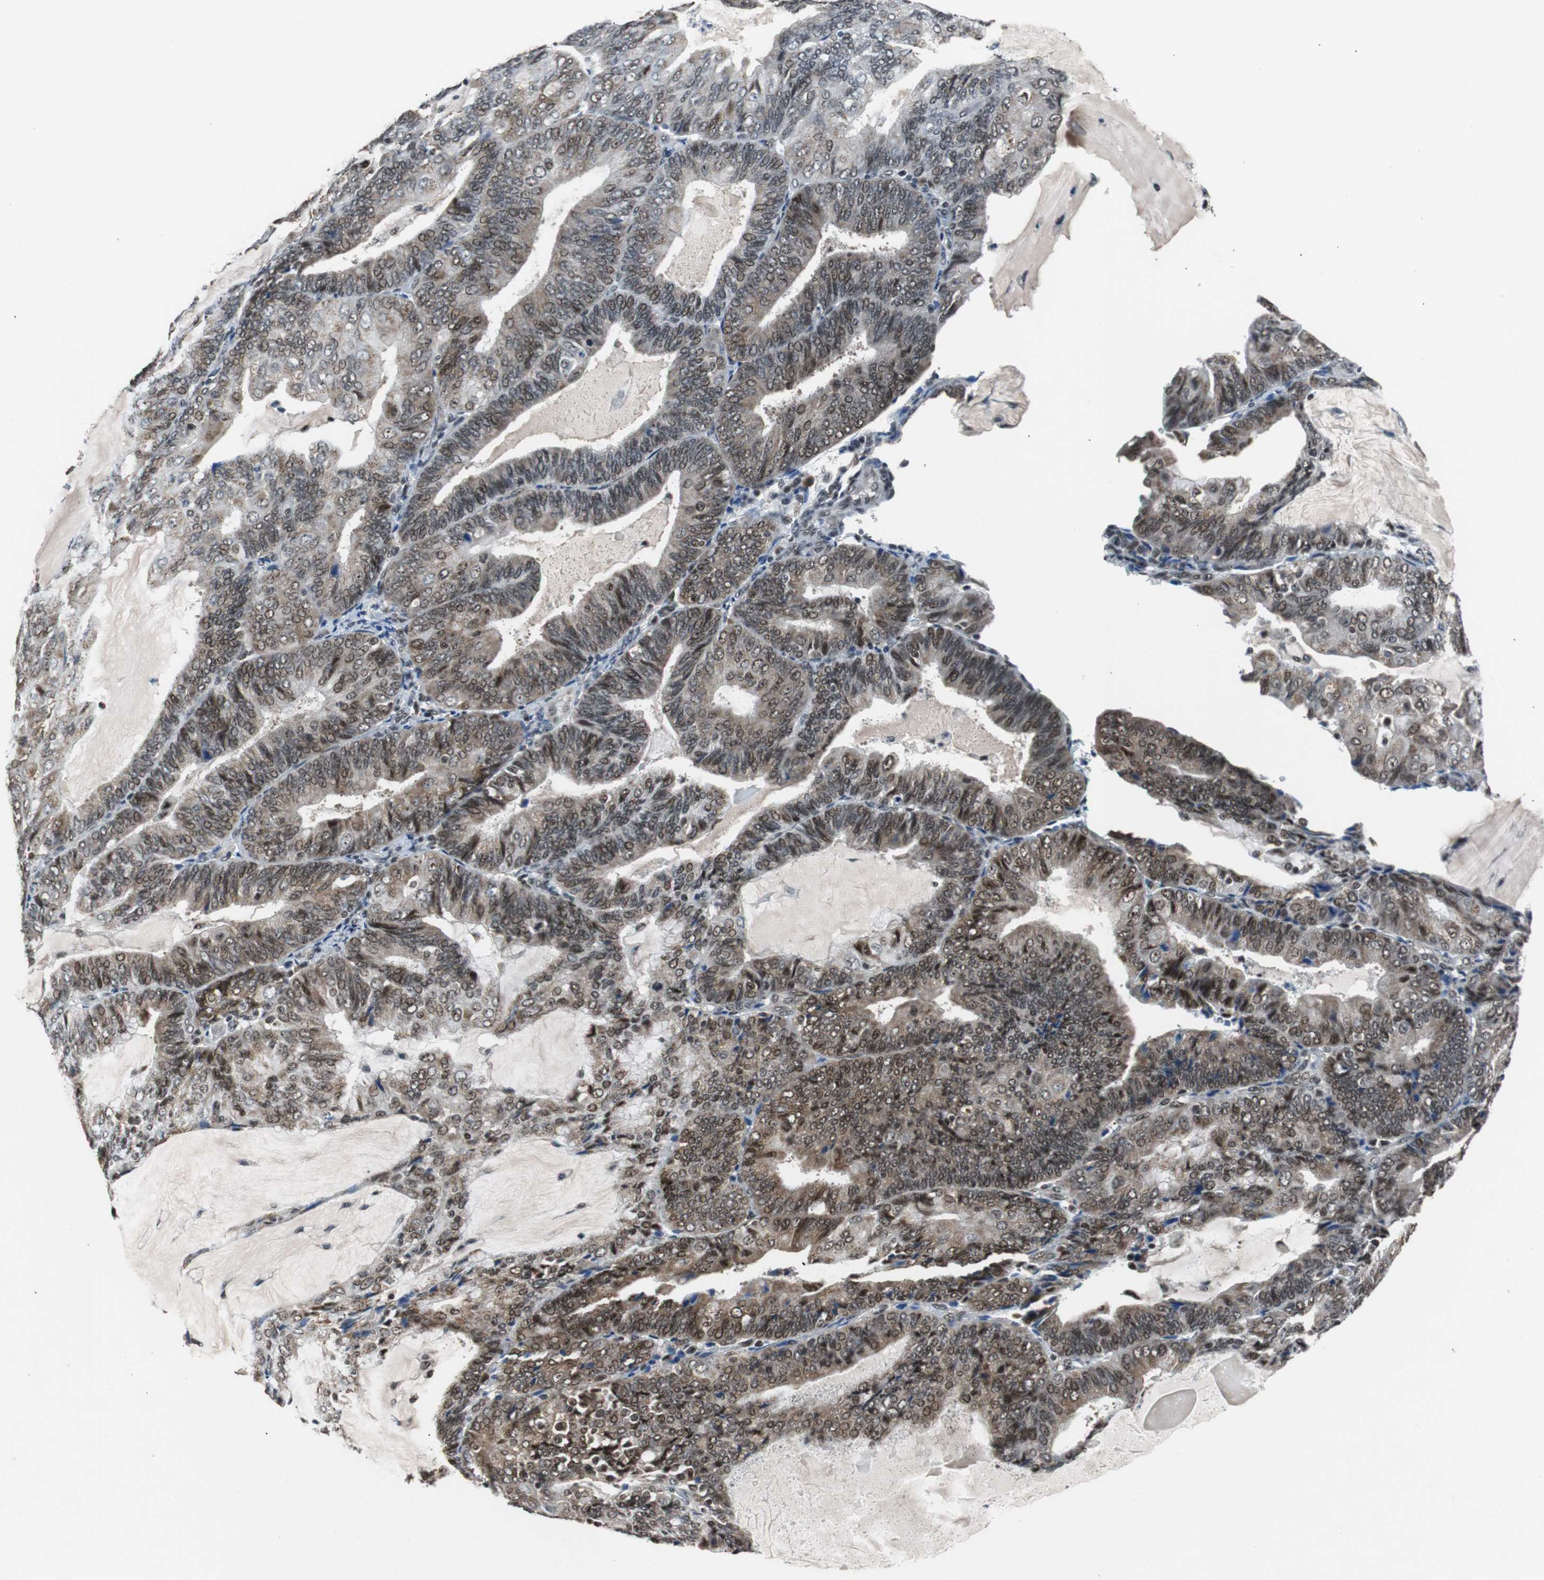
{"staining": {"intensity": "moderate", "quantity": ">75%", "location": "nuclear"}, "tissue": "endometrial cancer", "cell_type": "Tumor cells", "image_type": "cancer", "snomed": [{"axis": "morphology", "description": "Adenocarcinoma, NOS"}, {"axis": "topography", "description": "Endometrium"}], "caption": "This image displays immunohistochemistry (IHC) staining of human endometrial adenocarcinoma, with medium moderate nuclear positivity in approximately >75% of tumor cells.", "gene": "USP28", "patient": {"sex": "female", "age": 81}}